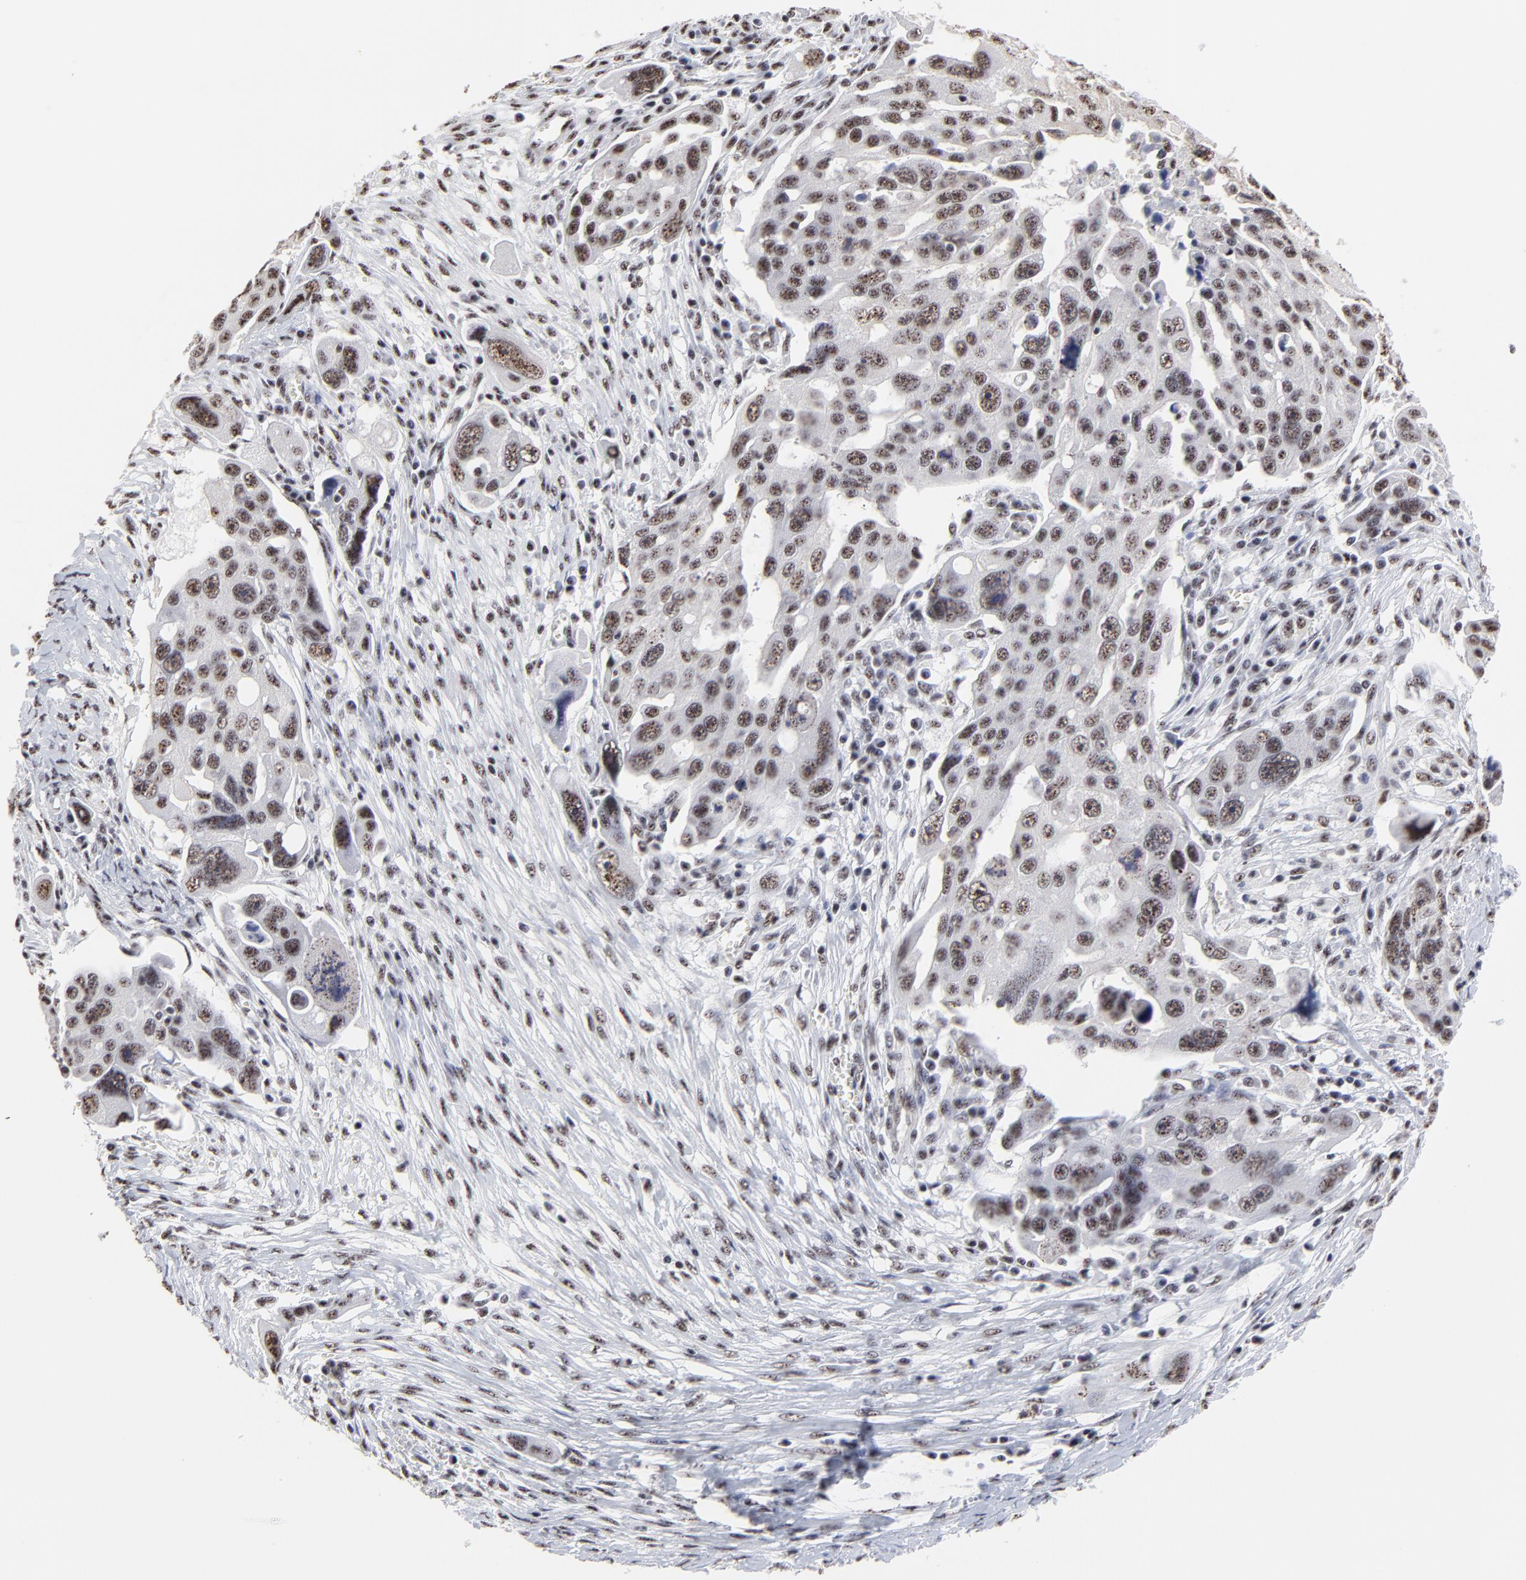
{"staining": {"intensity": "moderate", "quantity": "25%-75%", "location": "nuclear"}, "tissue": "ovarian cancer", "cell_type": "Tumor cells", "image_type": "cancer", "snomed": [{"axis": "morphology", "description": "Carcinoma, endometroid"}, {"axis": "topography", "description": "Ovary"}], "caption": "The photomicrograph exhibits staining of ovarian endometroid carcinoma, revealing moderate nuclear protein staining (brown color) within tumor cells. (IHC, brightfield microscopy, high magnification).", "gene": "MBD4", "patient": {"sex": "female", "age": 75}}